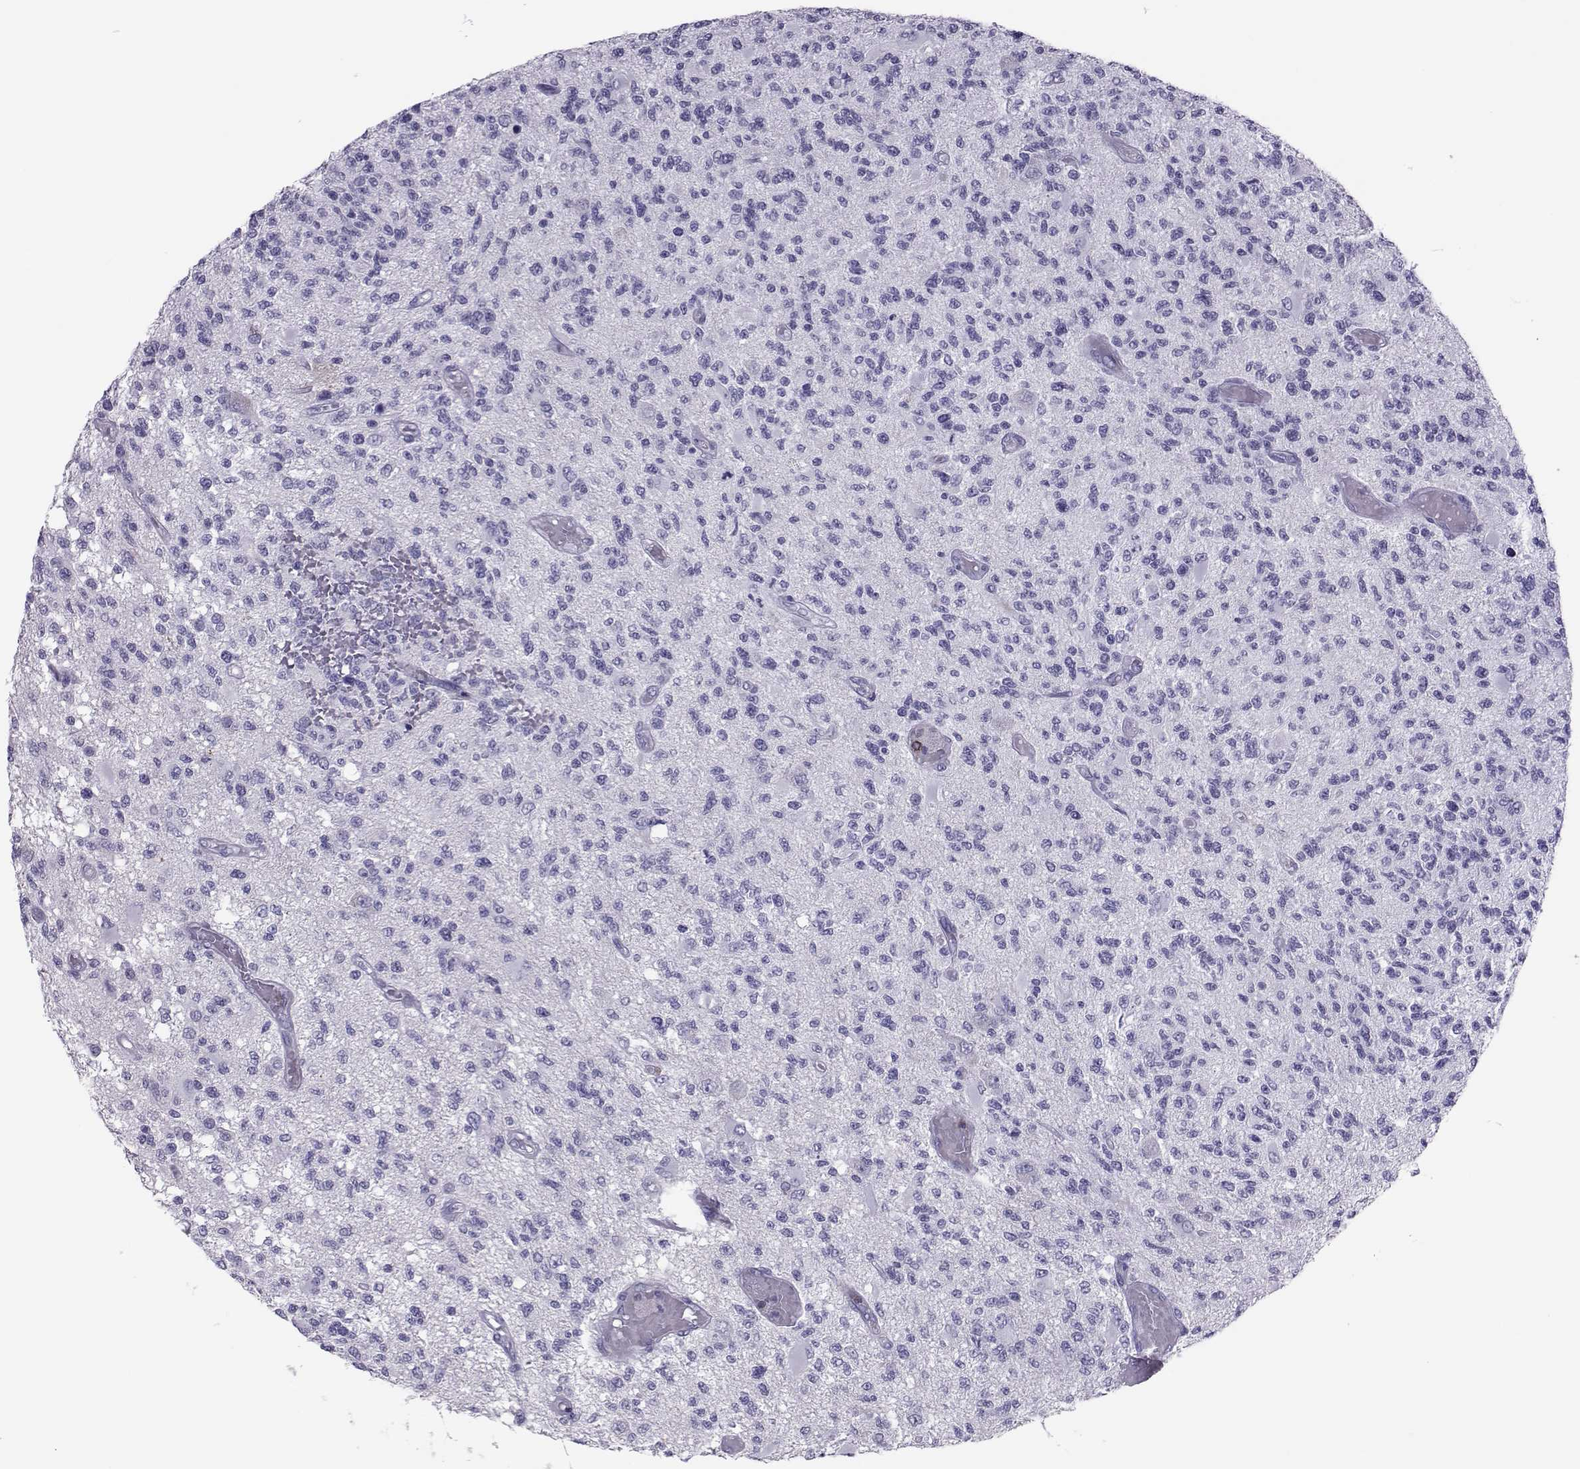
{"staining": {"intensity": "negative", "quantity": "none", "location": "none"}, "tissue": "glioma", "cell_type": "Tumor cells", "image_type": "cancer", "snomed": [{"axis": "morphology", "description": "Glioma, malignant, High grade"}, {"axis": "topography", "description": "Brain"}], "caption": "Immunohistochemical staining of human malignant glioma (high-grade) exhibits no significant staining in tumor cells.", "gene": "TRPM7", "patient": {"sex": "female", "age": 63}}